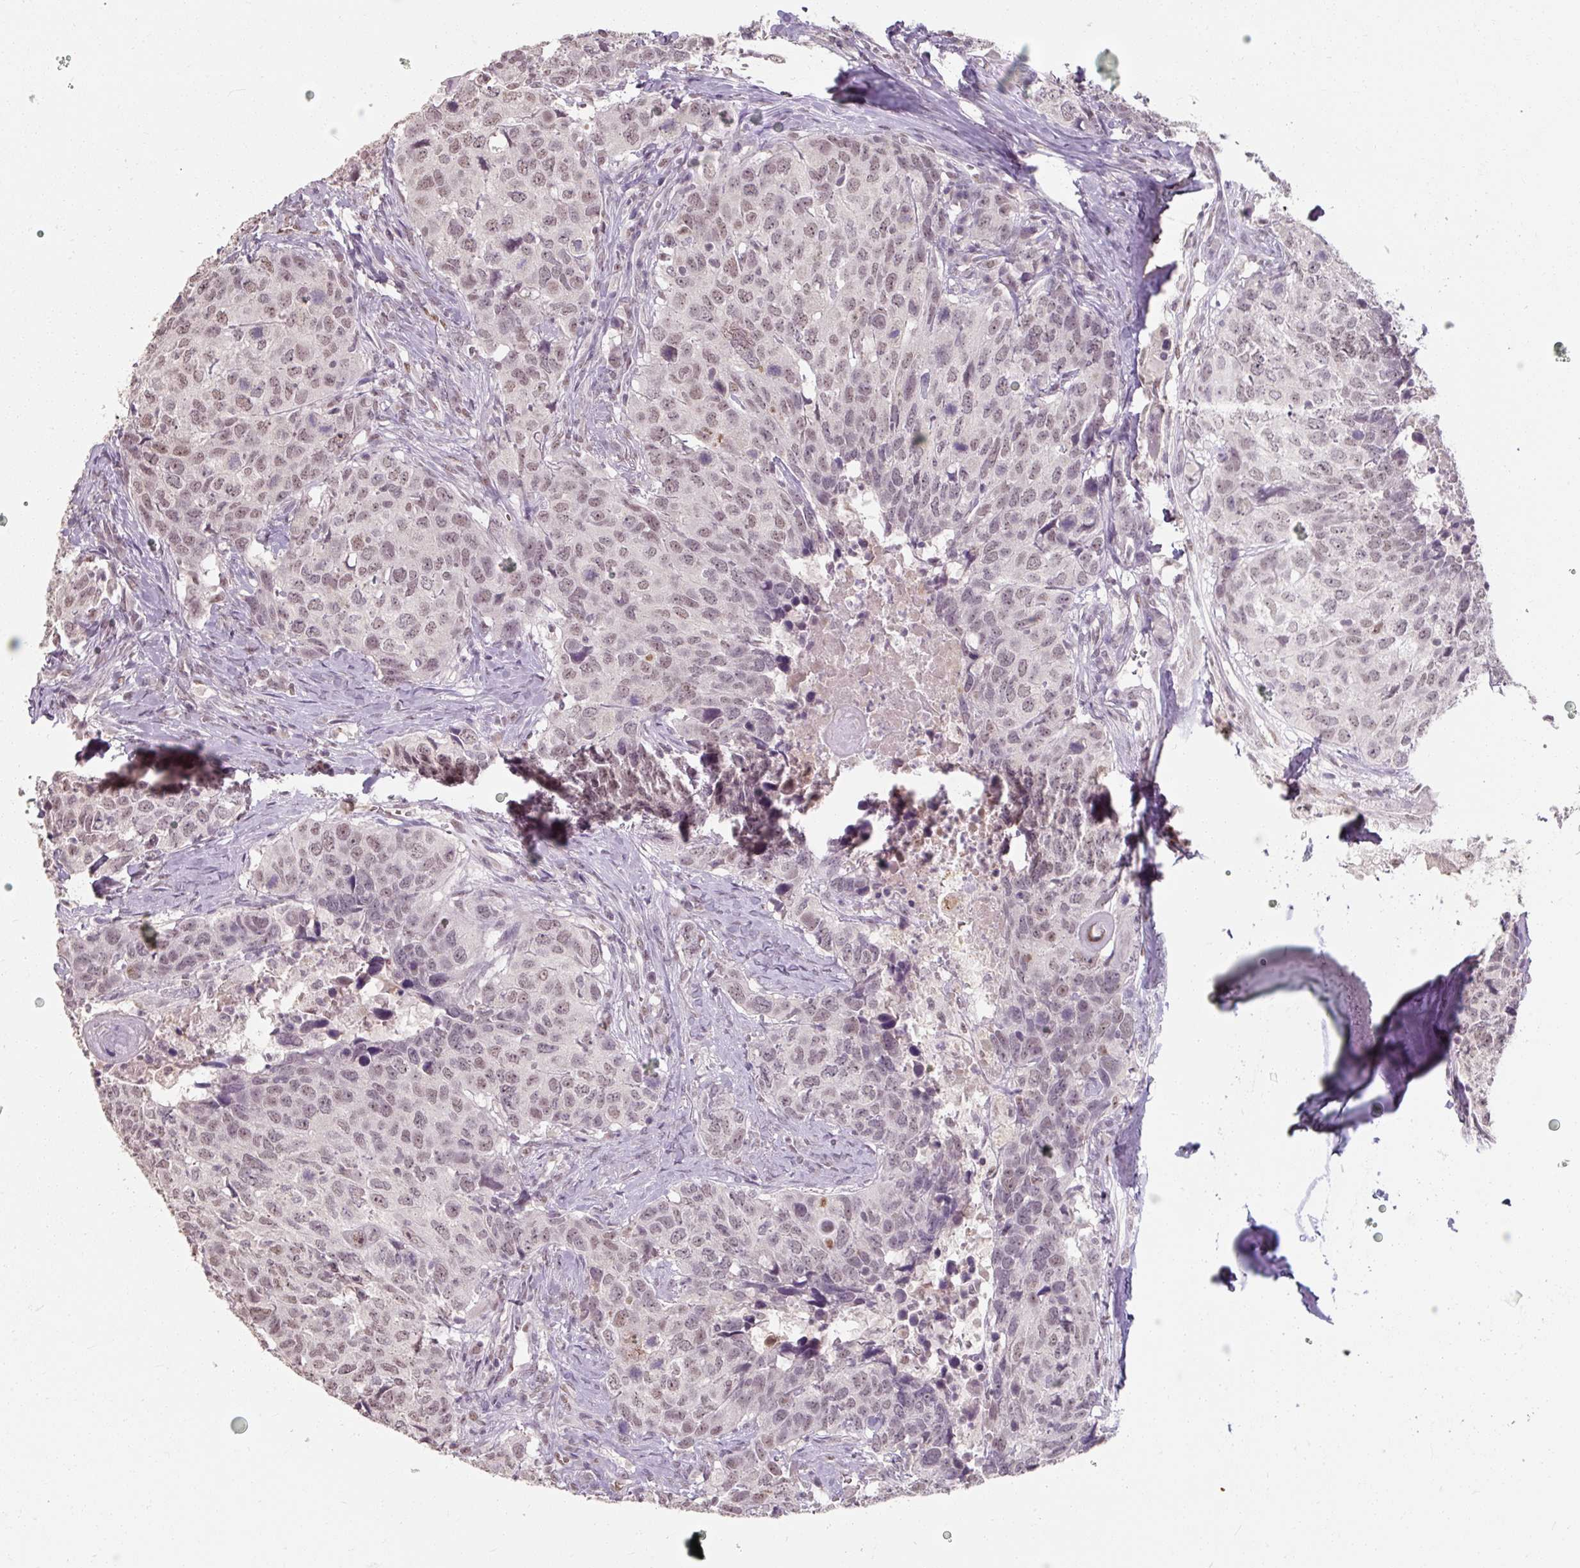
{"staining": {"intensity": "weak", "quantity": "25%-75%", "location": "nuclear"}, "tissue": "head and neck cancer", "cell_type": "Tumor cells", "image_type": "cancer", "snomed": [{"axis": "morphology", "description": "Normal tissue, NOS"}, {"axis": "morphology", "description": "Squamous cell carcinoma, NOS"}, {"axis": "topography", "description": "Skeletal muscle"}, {"axis": "topography", "description": "Vascular tissue"}, {"axis": "topography", "description": "Peripheral nerve tissue"}, {"axis": "topography", "description": "Head-Neck"}], "caption": "Head and neck squamous cell carcinoma stained for a protein (brown) displays weak nuclear positive expression in approximately 25%-75% of tumor cells.", "gene": "ZFTRAF1", "patient": {"sex": "male", "age": 66}}